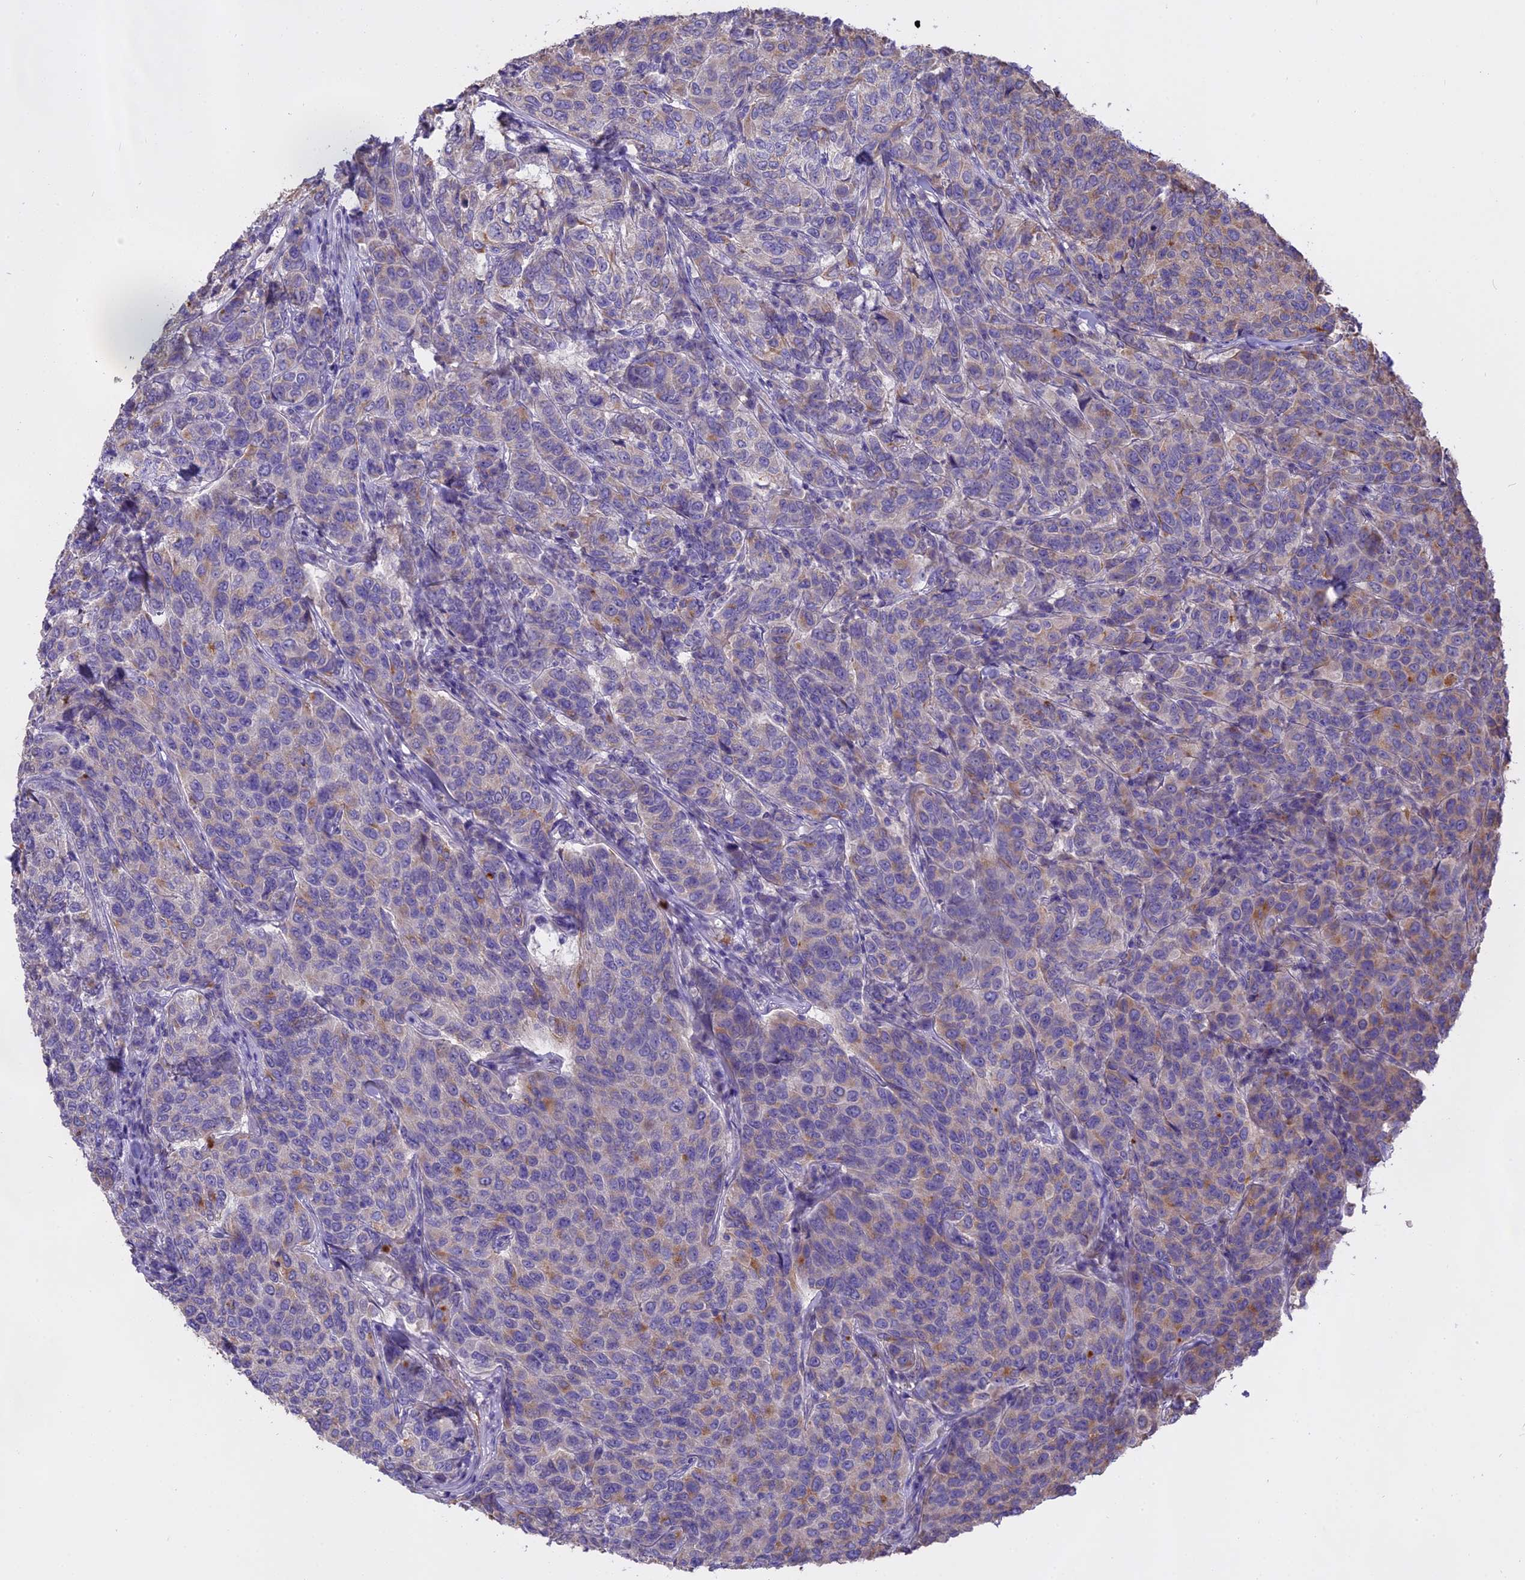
{"staining": {"intensity": "moderate", "quantity": "<25%", "location": "cytoplasmic/membranous"}, "tissue": "breast cancer", "cell_type": "Tumor cells", "image_type": "cancer", "snomed": [{"axis": "morphology", "description": "Duct carcinoma"}, {"axis": "topography", "description": "Breast"}], "caption": "Breast cancer stained for a protein (brown) exhibits moderate cytoplasmic/membranous positive staining in approximately <25% of tumor cells.", "gene": "WFDC2", "patient": {"sex": "female", "age": 55}}